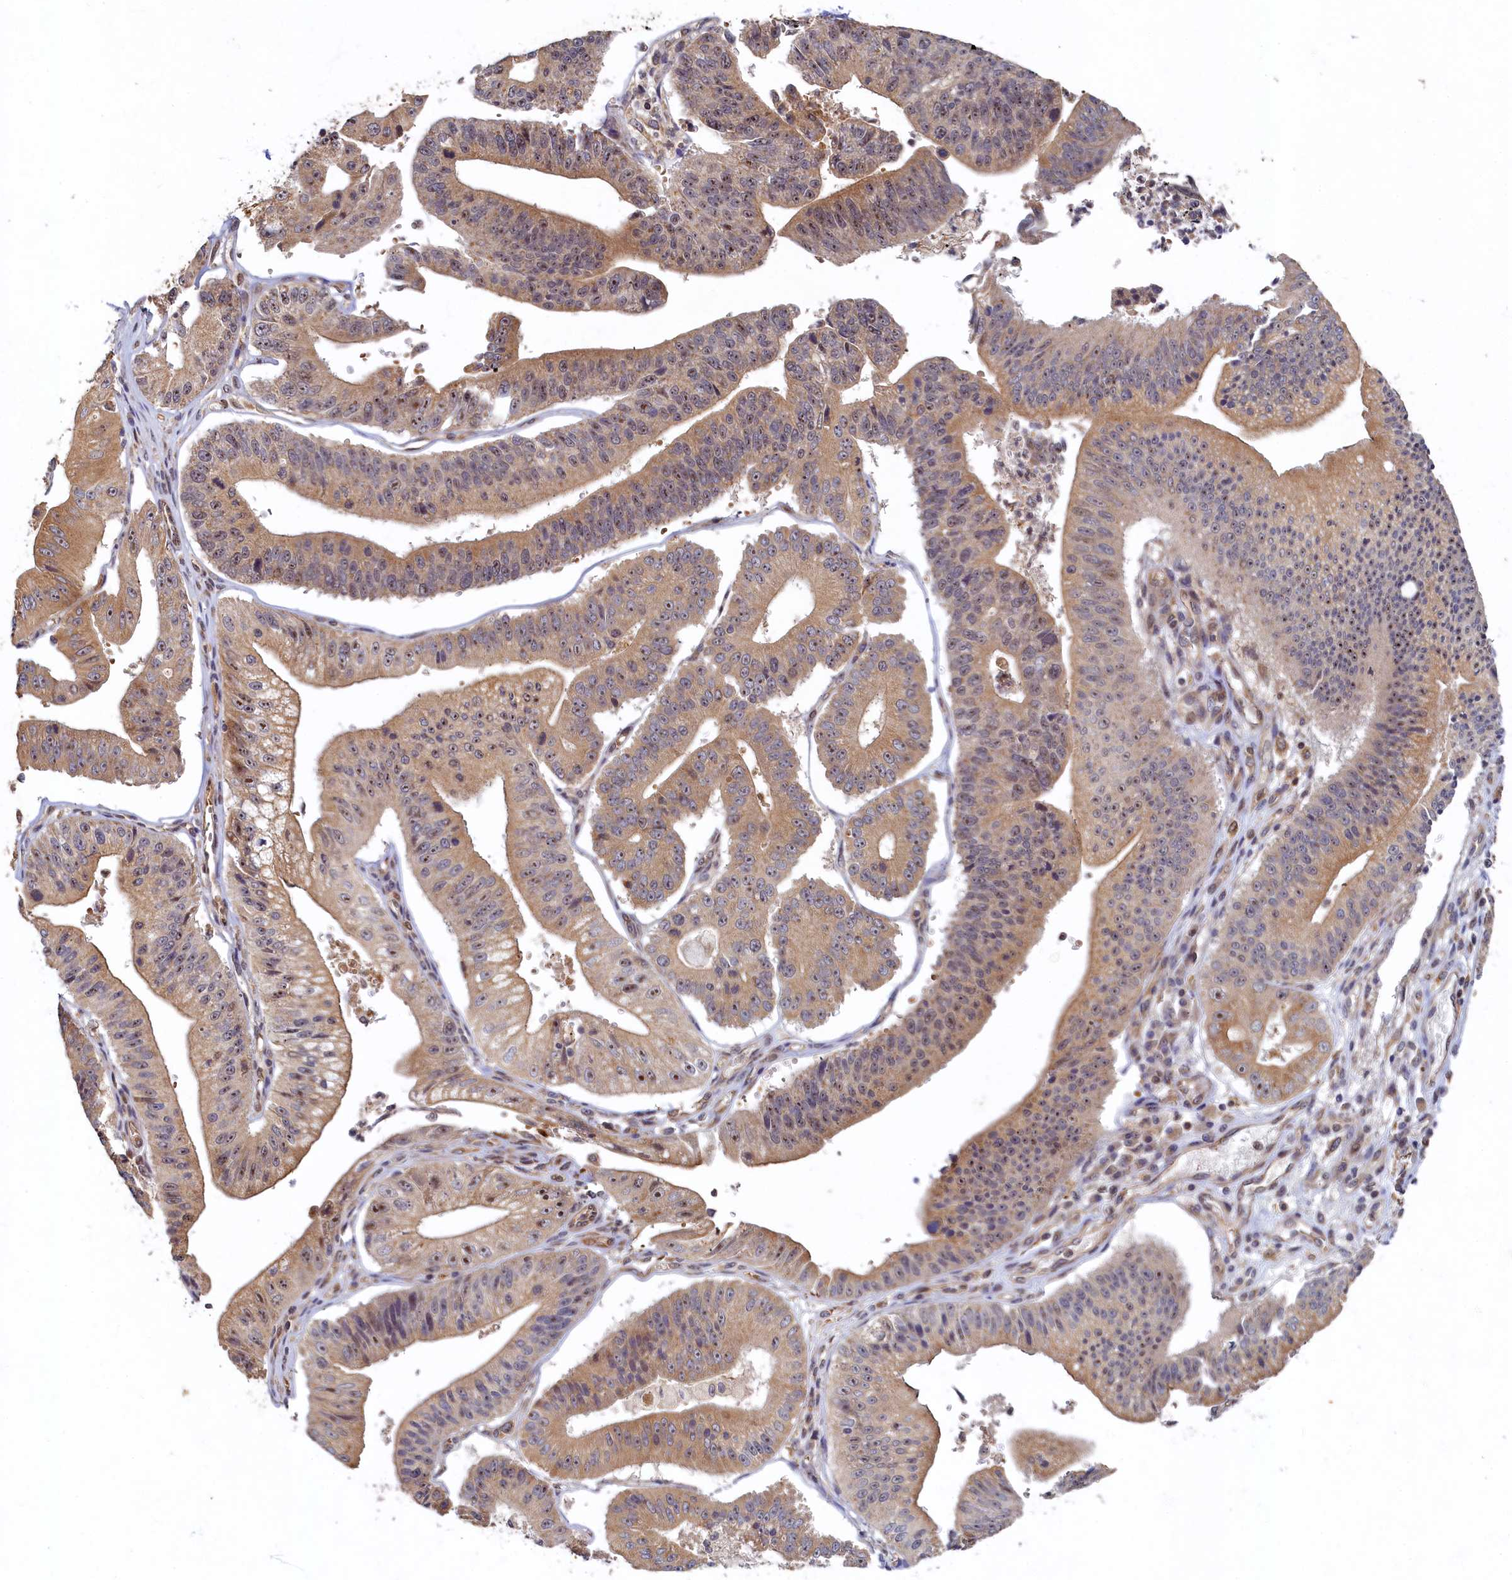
{"staining": {"intensity": "moderate", "quantity": ">75%", "location": "cytoplasmic/membranous,nuclear"}, "tissue": "stomach cancer", "cell_type": "Tumor cells", "image_type": "cancer", "snomed": [{"axis": "morphology", "description": "Adenocarcinoma, NOS"}, {"axis": "topography", "description": "Stomach"}], "caption": "Stomach cancer tissue displays moderate cytoplasmic/membranous and nuclear expression in about >75% of tumor cells, visualized by immunohistochemistry. (Brightfield microscopy of DAB IHC at high magnification).", "gene": "CEP20", "patient": {"sex": "male", "age": 59}}